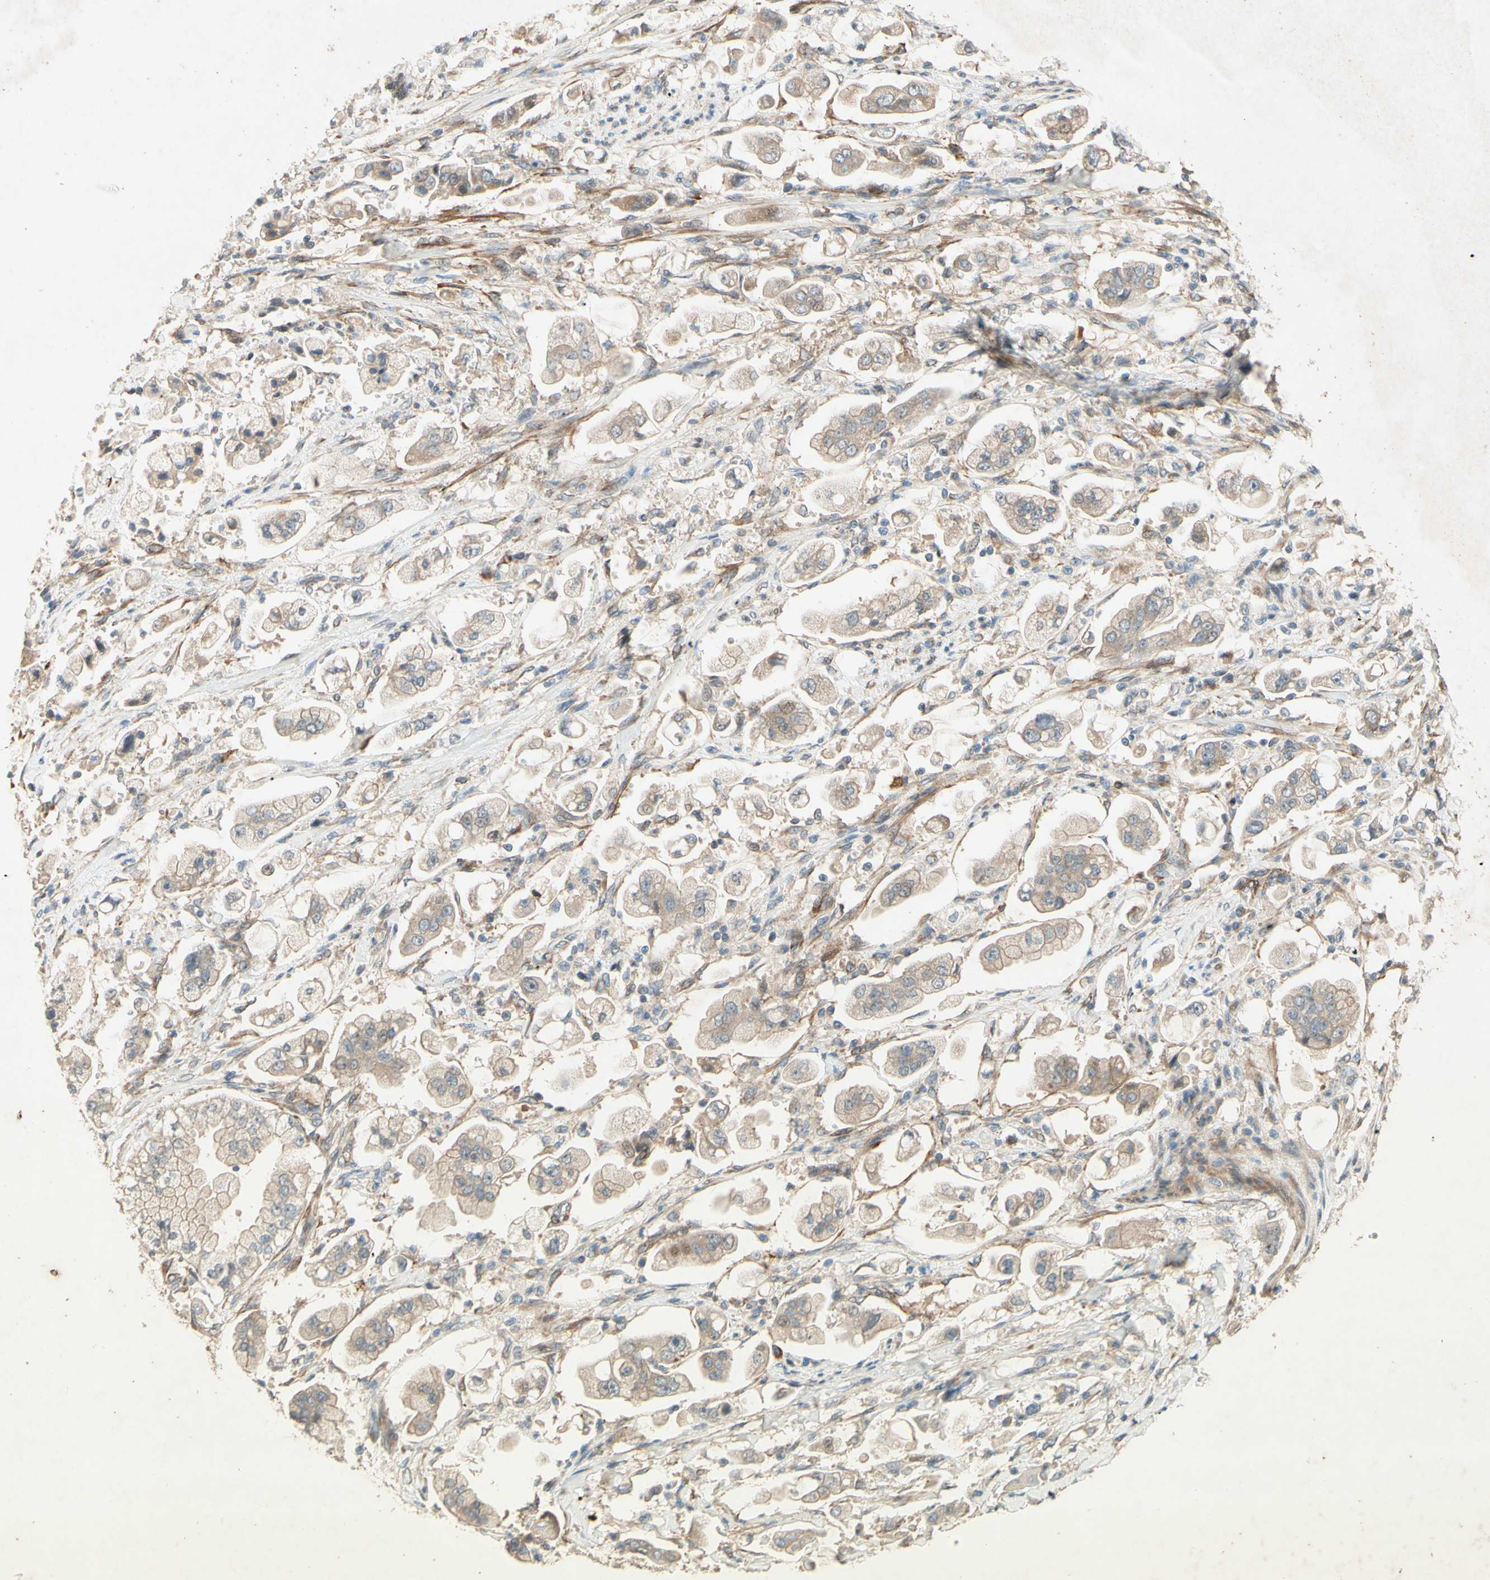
{"staining": {"intensity": "weak", "quantity": ">75%", "location": "cytoplasmic/membranous"}, "tissue": "stomach cancer", "cell_type": "Tumor cells", "image_type": "cancer", "snomed": [{"axis": "morphology", "description": "Adenocarcinoma, NOS"}, {"axis": "topography", "description": "Stomach"}], "caption": "Protein staining of adenocarcinoma (stomach) tissue shows weak cytoplasmic/membranous expression in approximately >75% of tumor cells. (DAB IHC, brown staining for protein, blue staining for nuclei).", "gene": "ADAM17", "patient": {"sex": "male", "age": 62}}